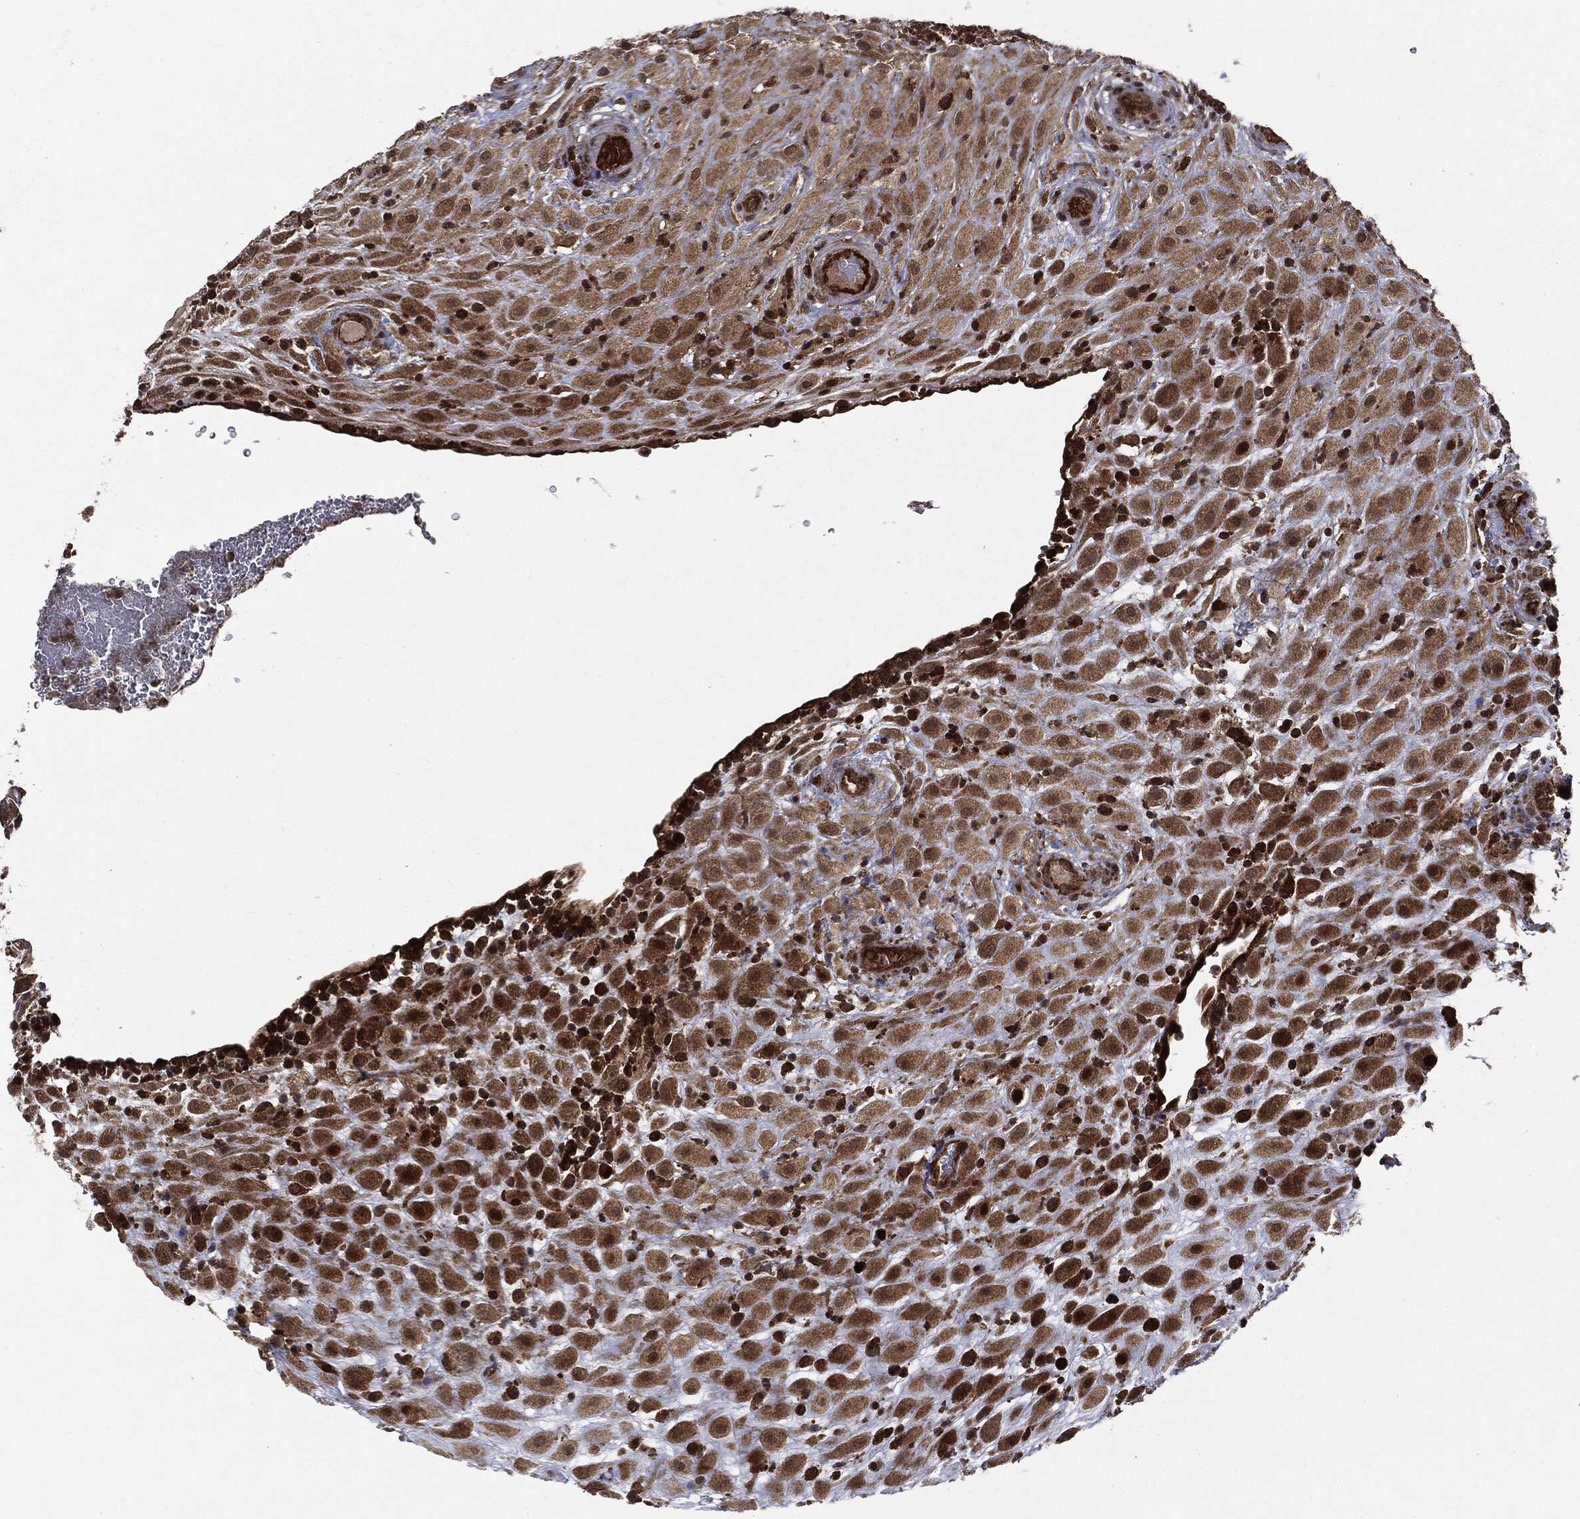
{"staining": {"intensity": "moderate", "quantity": ">75%", "location": "cytoplasmic/membranous,nuclear"}, "tissue": "placenta", "cell_type": "Decidual cells", "image_type": "normal", "snomed": [{"axis": "morphology", "description": "Normal tissue, NOS"}, {"axis": "topography", "description": "Placenta"}], "caption": "Protein expression analysis of normal placenta displays moderate cytoplasmic/membranous,nuclear expression in approximately >75% of decidual cells.", "gene": "OTUB1", "patient": {"sex": "female", "age": 19}}